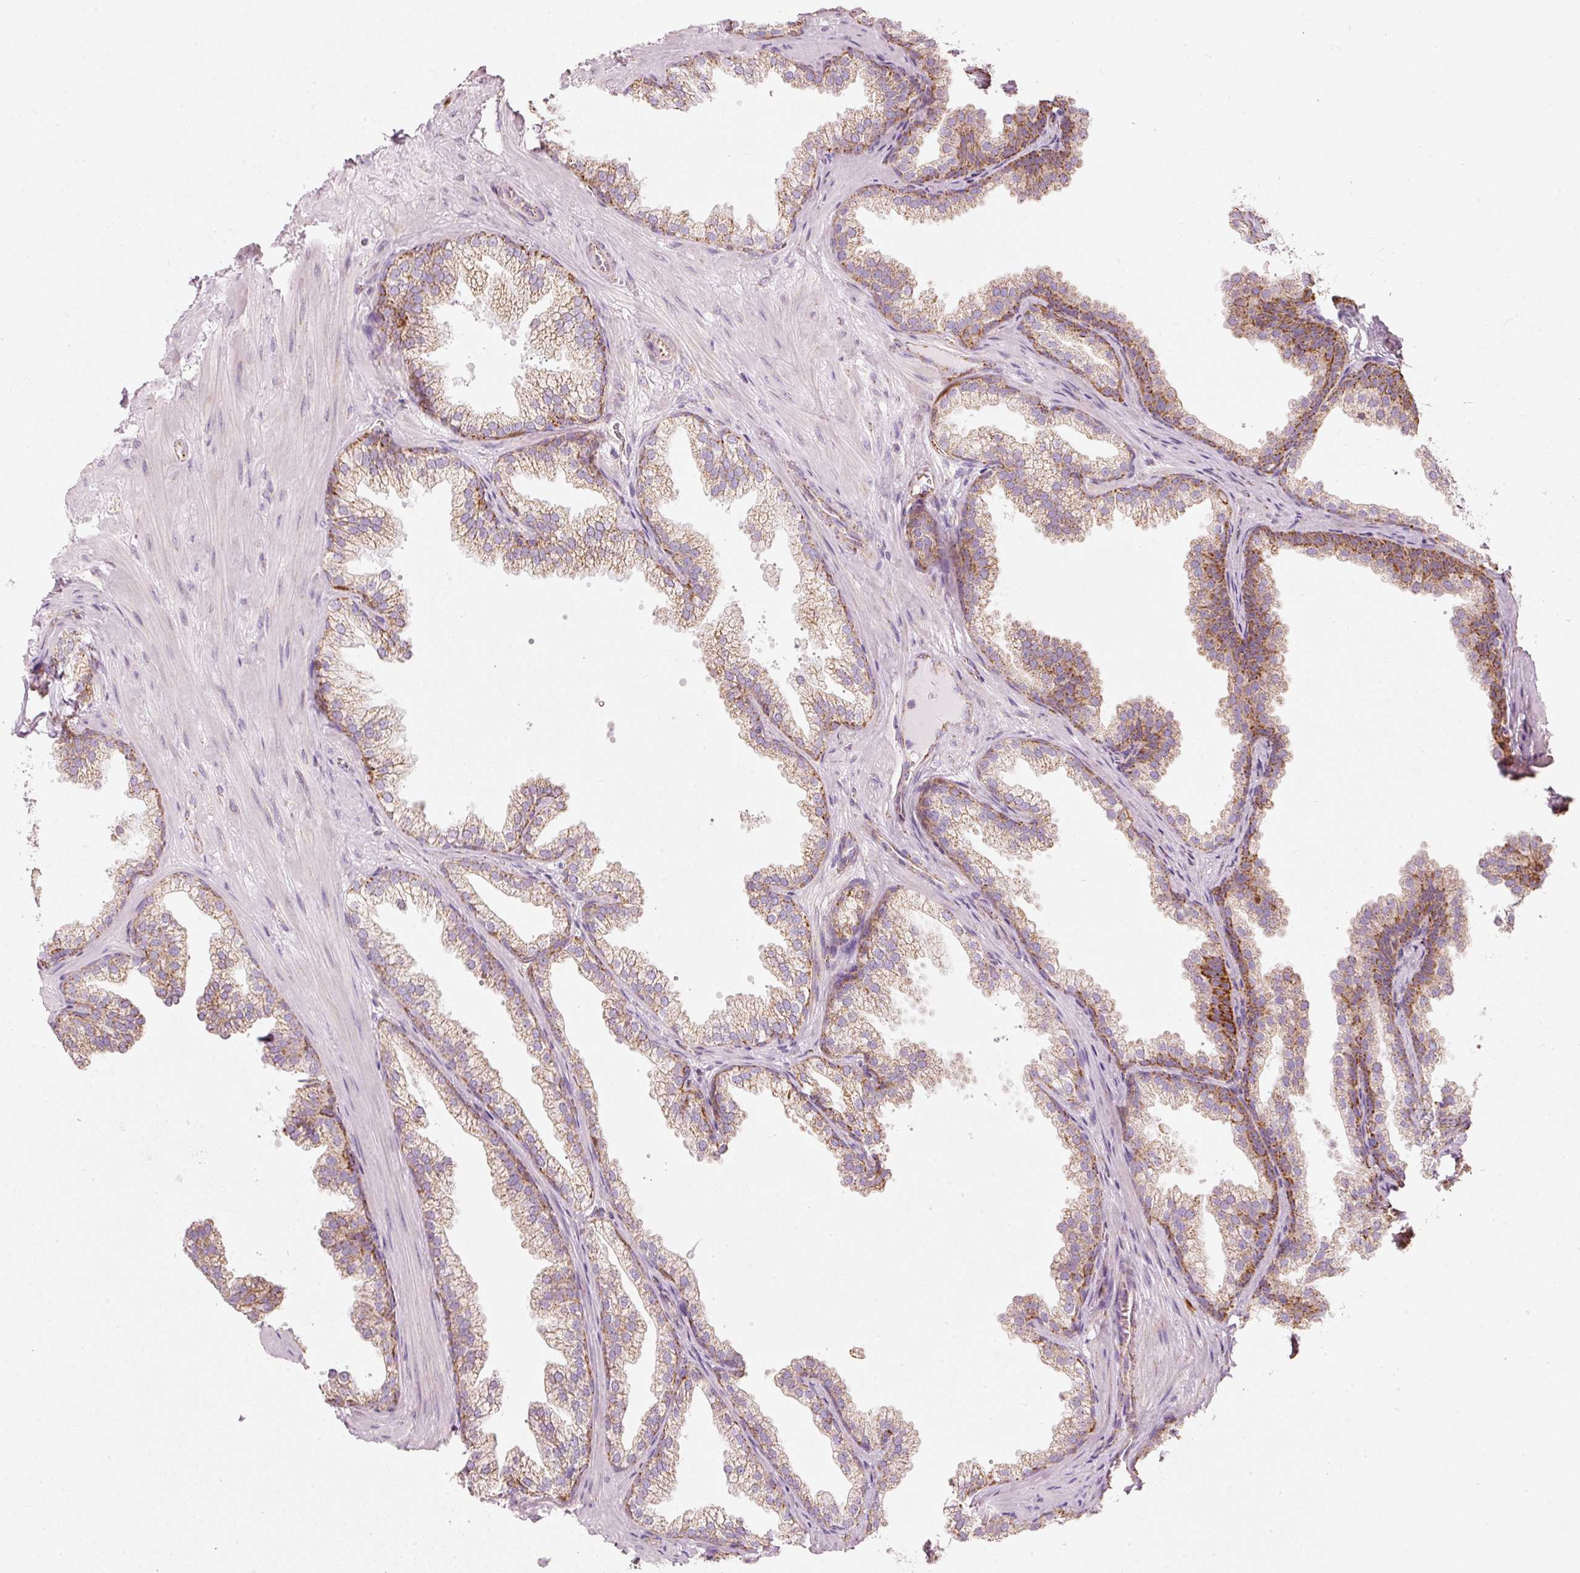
{"staining": {"intensity": "moderate", "quantity": ">75%", "location": "cytoplasmic/membranous"}, "tissue": "prostate", "cell_type": "Glandular cells", "image_type": "normal", "snomed": [{"axis": "morphology", "description": "Normal tissue, NOS"}, {"axis": "topography", "description": "Prostate"}], "caption": "About >75% of glandular cells in normal prostate demonstrate moderate cytoplasmic/membranous protein positivity as visualized by brown immunohistochemical staining.", "gene": "DUT", "patient": {"sex": "male", "age": 37}}